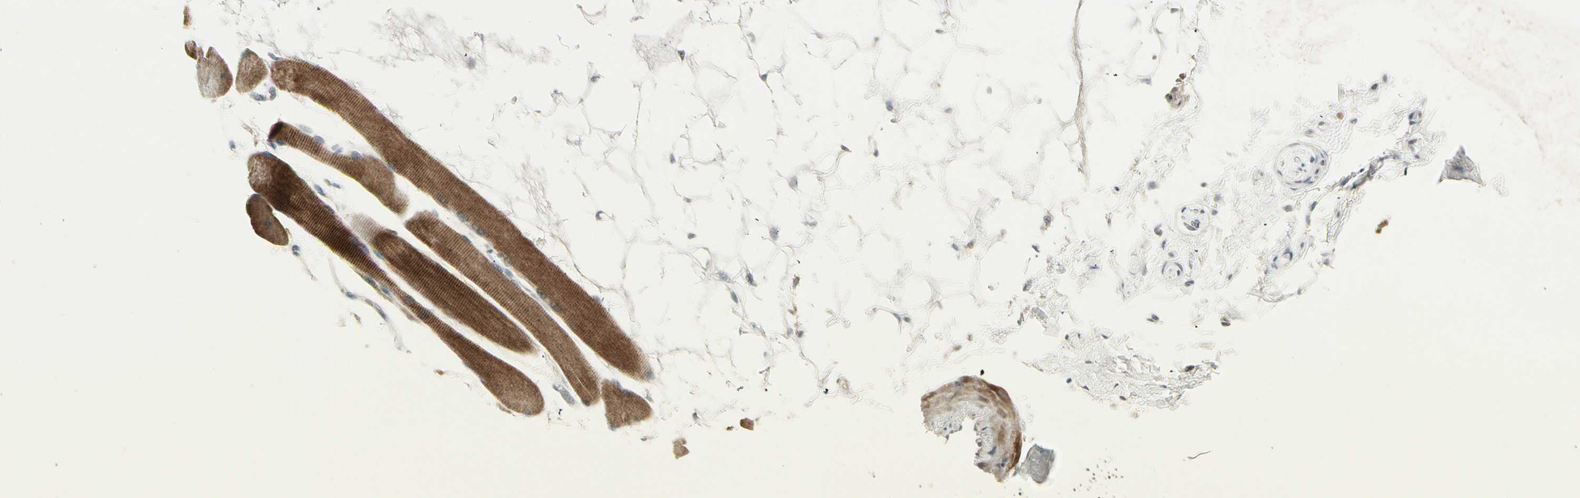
{"staining": {"intensity": "moderate", "quantity": ">75%", "location": "cytoplasmic/membranous"}, "tissue": "skeletal muscle", "cell_type": "Myocytes", "image_type": "normal", "snomed": [{"axis": "morphology", "description": "Normal tissue, NOS"}, {"axis": "topography", "description": "Skeletal muscle"}, {"axis": "topography", "description": "Oral tissue"}, {"axis": "topography", "description": "Peripheral nerve tissue"}], "caption": "IHC of normal human skeletal muscle displays medium levels of moderate cytoplasmic/membranous expression in about >75% of myocytes.", "gene": "DMPK", "patient": {"sex": "female", "age": 84}}